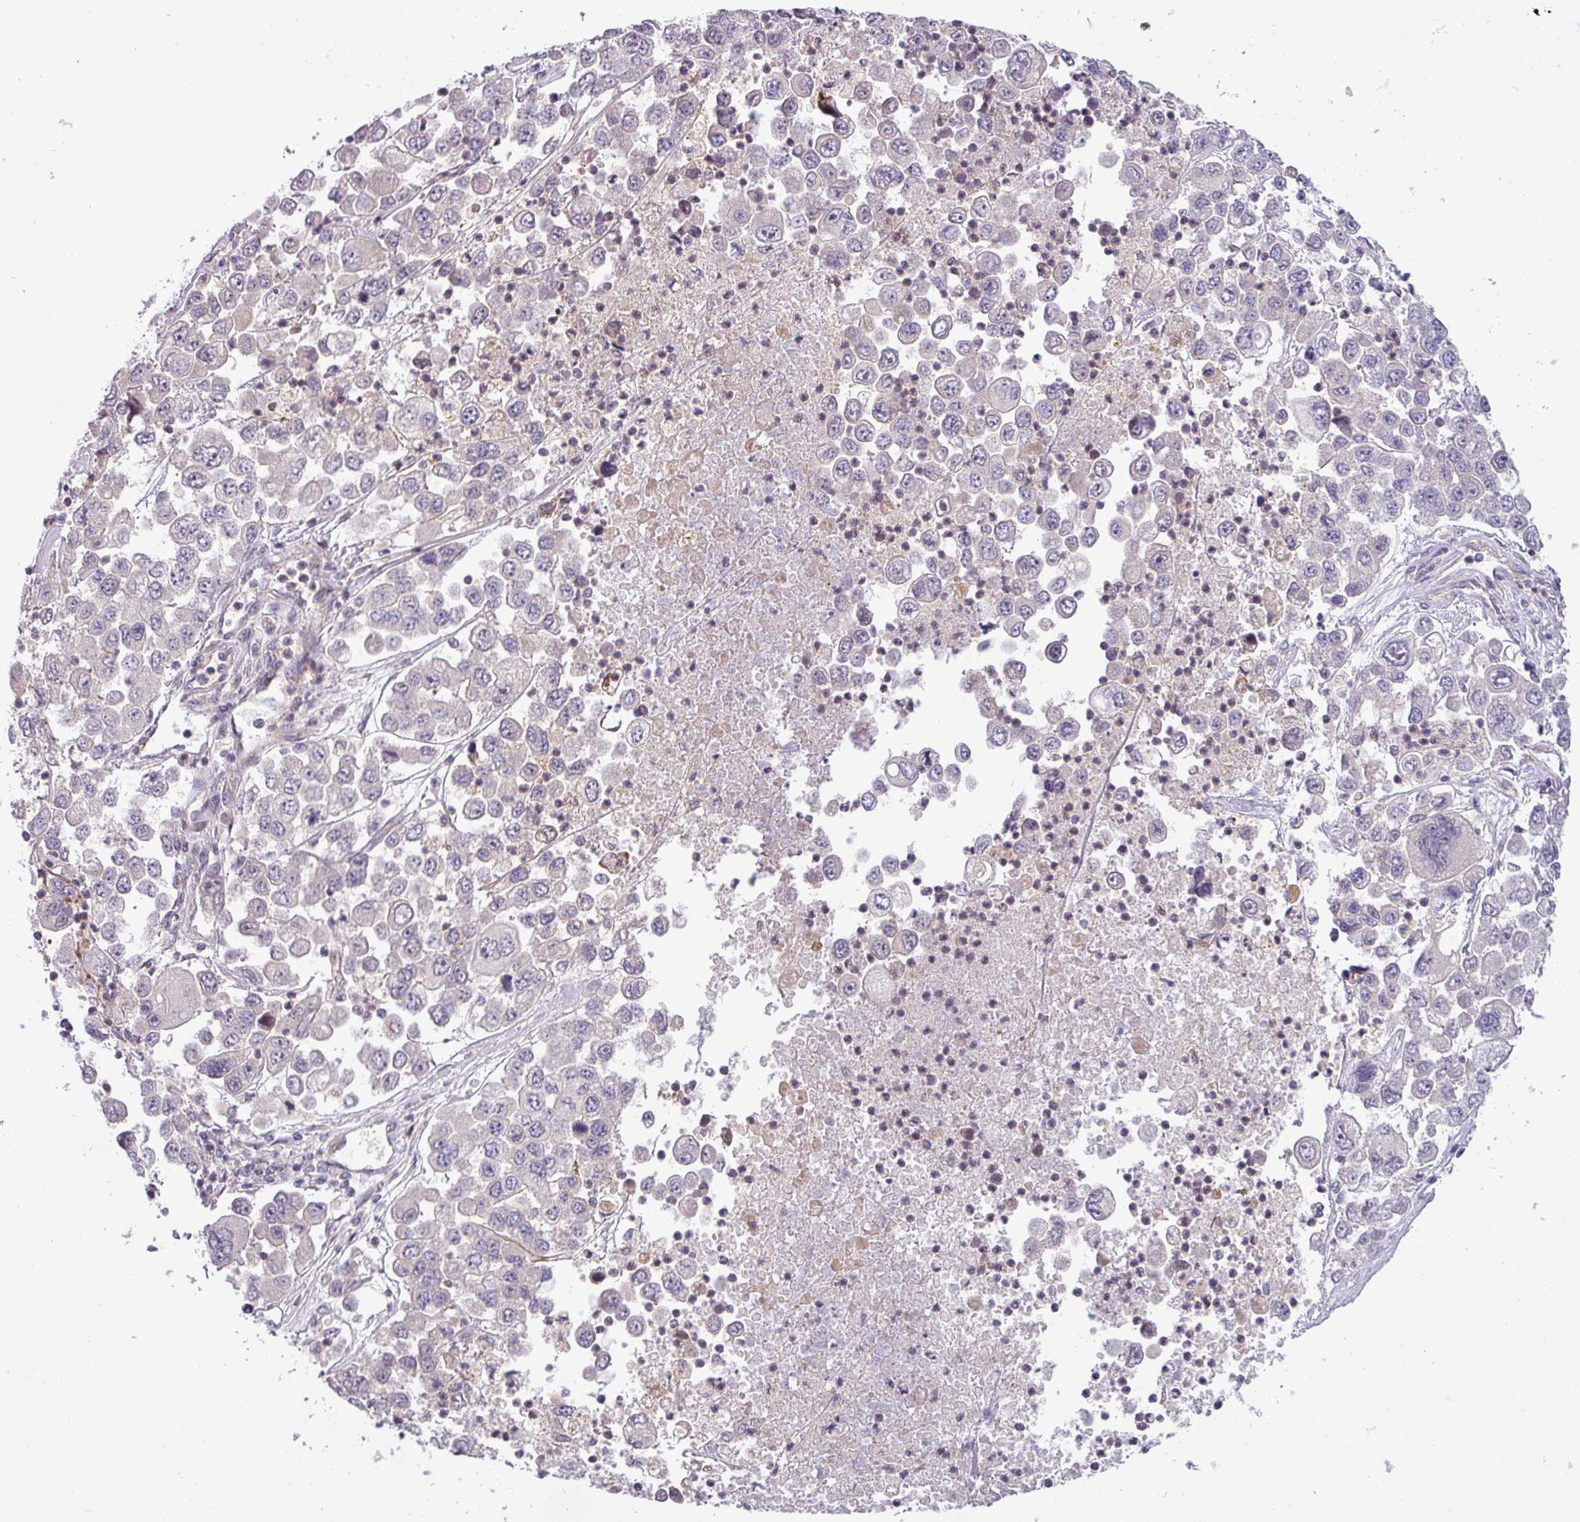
{"staining": {"intensity": "negative", "quantity": "none", "location": "none"}, "tissue": "melanoma", "cell_type": "Tumor cells", "image_type": "cancer", "snomed": [{"axis": "morphology", "description": "Malignant melanoma, Metastatic site"}, {"axis": "topography", "description": "Lymph node"}], "caption": "Immunohistochemical staining of melanoma demonstrates no significant staining in tumor cells.", "gene": "ZNF35", "patient": {"sex": "female", "age": 54}}